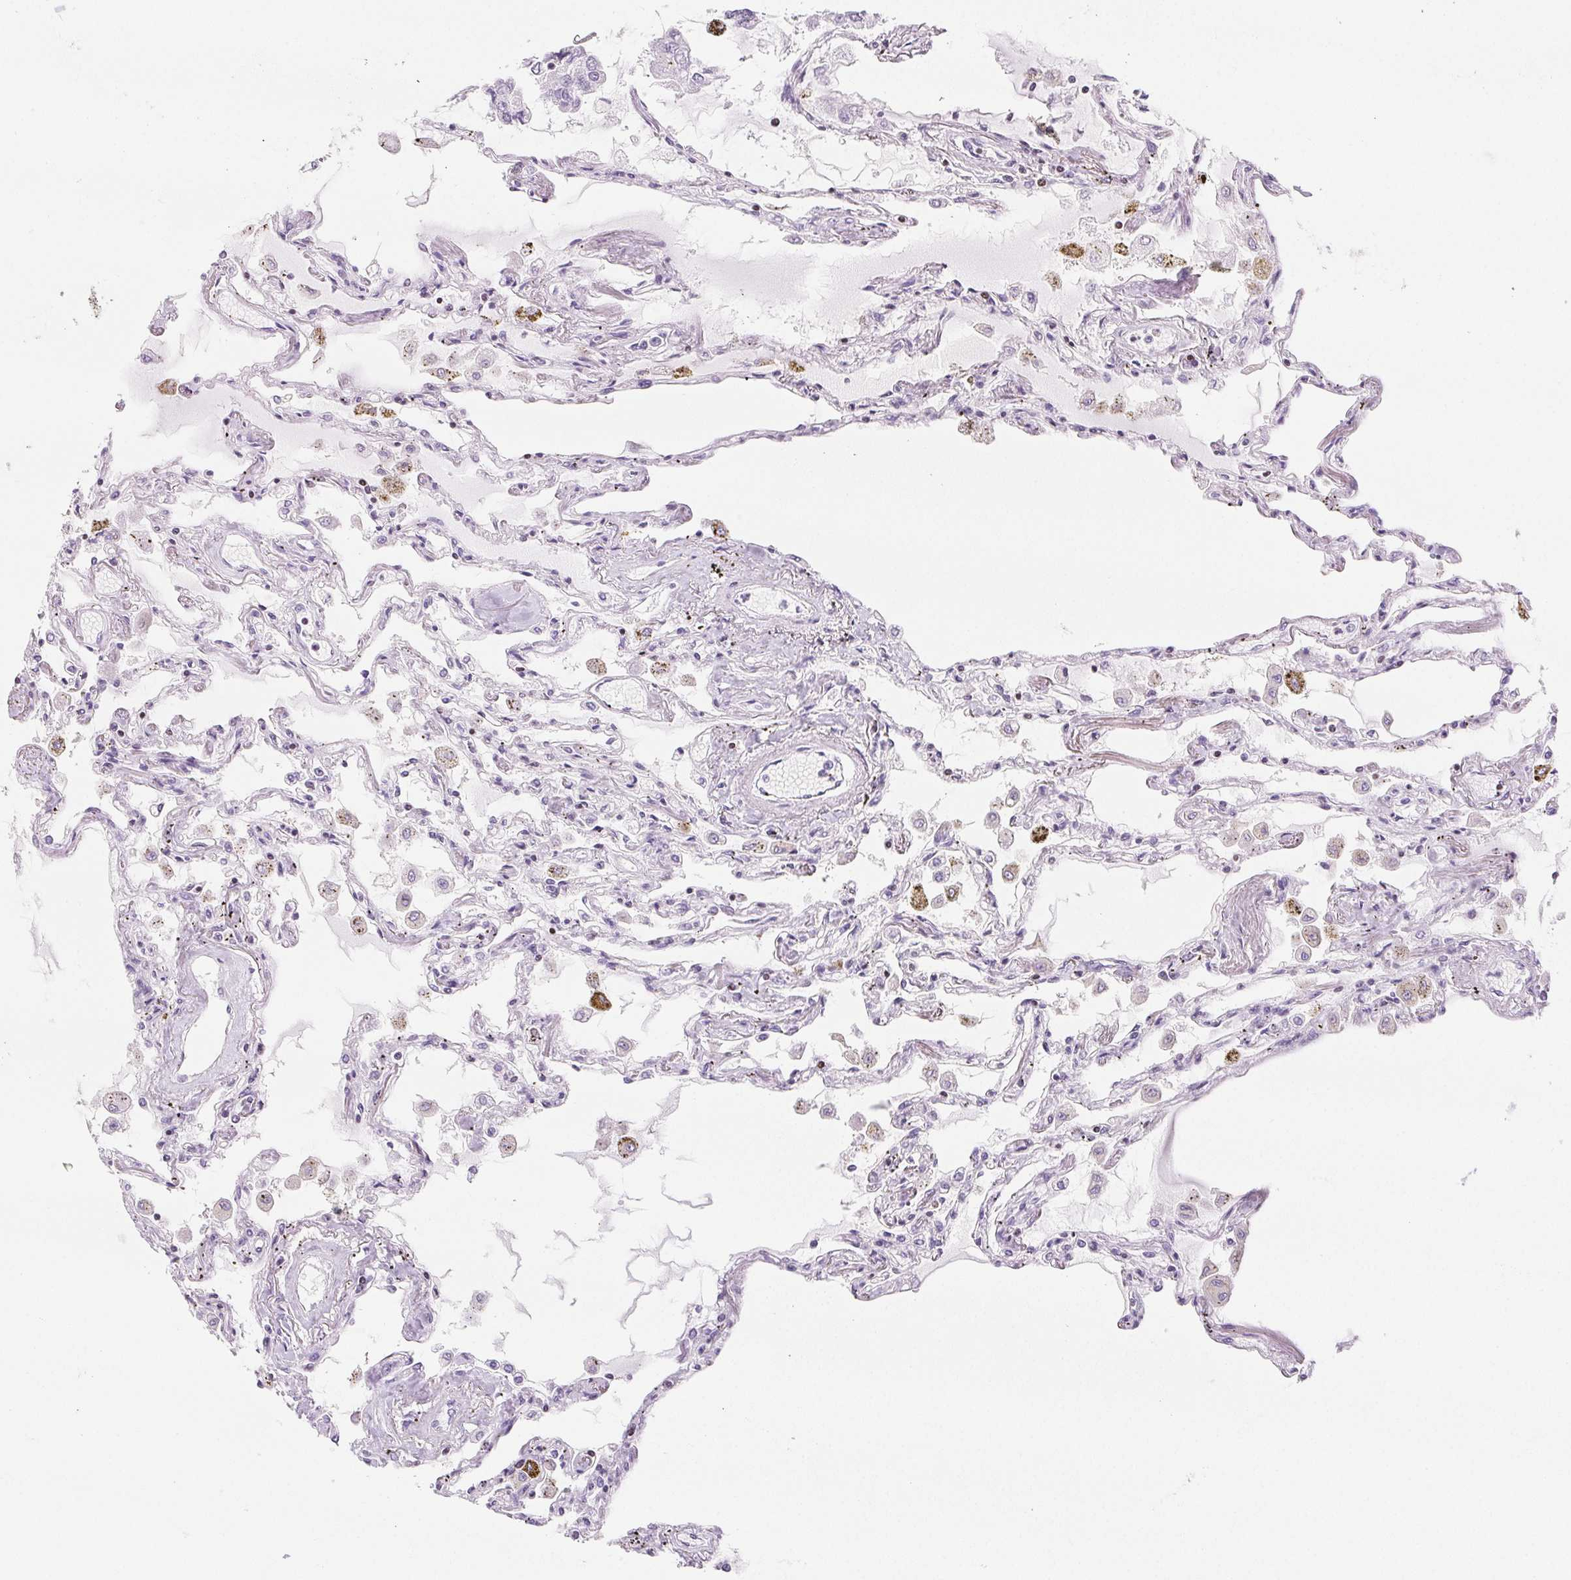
{"staining": {"intensity": "negative", "quantity": "none", "location": "none"}, "tissue": "lung", "cell_type": "Alveolar cells", "image_type": "normal", "snomed": [{"axis": "morphology", "description": "Normal tissue, NOS"}, {"axis": "morphology", "description": "Adenocarcinoma, NOS"}, {"axis": "topography", "description": "Cartilage tissue"}, {"axis": "topography", "description": "Lung"}], "caption": "This is an IHC histopathology image of normal lung. There is no positivity in alveolar cells.", "gene": "BEND2", "patient": {"sex": "female", "age": 67}}